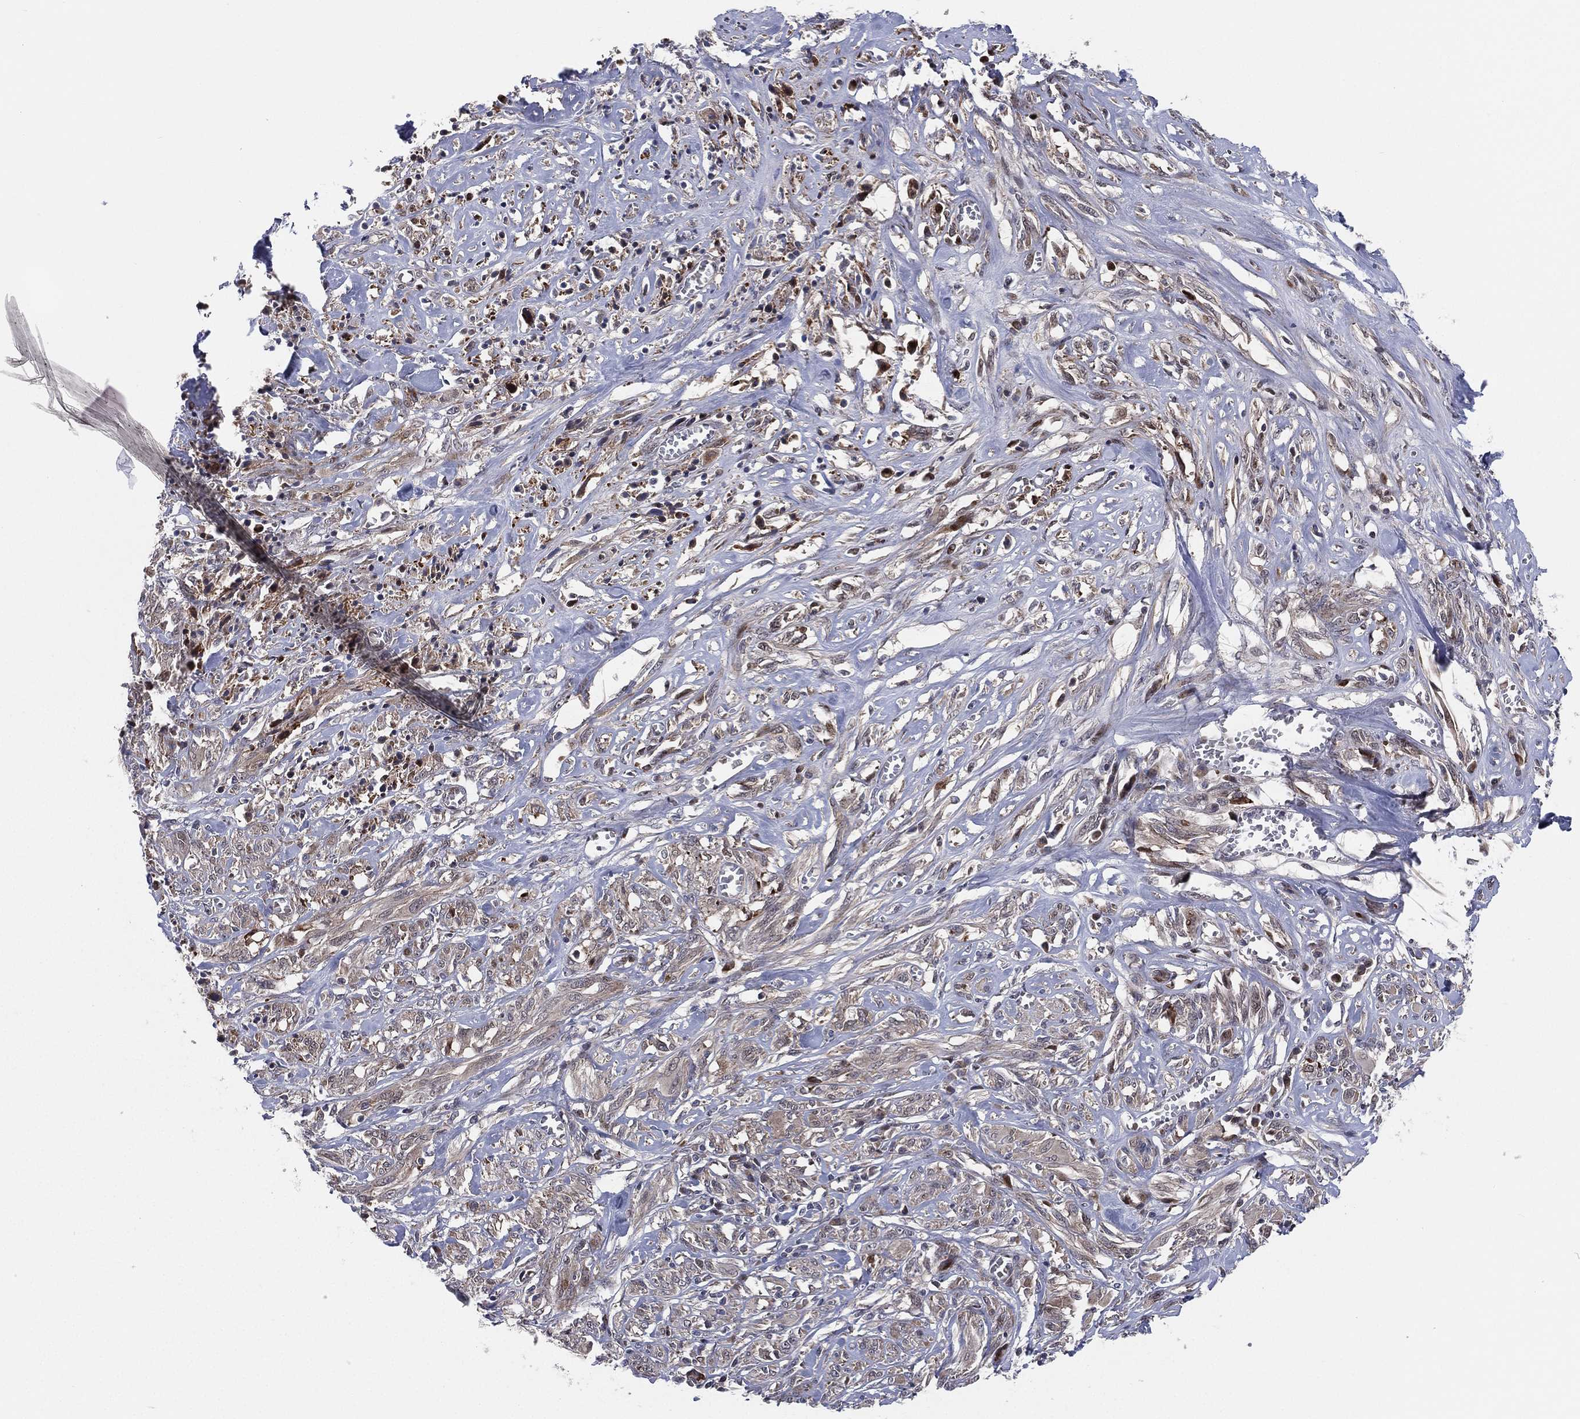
{"staining": {"intensity": "weak", "quantity": "<25%", "location": "cytoplasmic/membranous"}, "tissue": "melanoma", "cell_type": "Tumor cells", "image_type": "cancer", "snomed": [{"axis": "morphology", "description": "Malignant melanoma, NOS"}, {"axis": "topography", "description": "Skin"}], "caption": "DAB (3,3'-diaminobenzidine) immunohistochemical staining of melanoma displays no significant expression in tumor cells.", "gene": "UTP14A", "patient": {"sex": "female", "age": 91}}